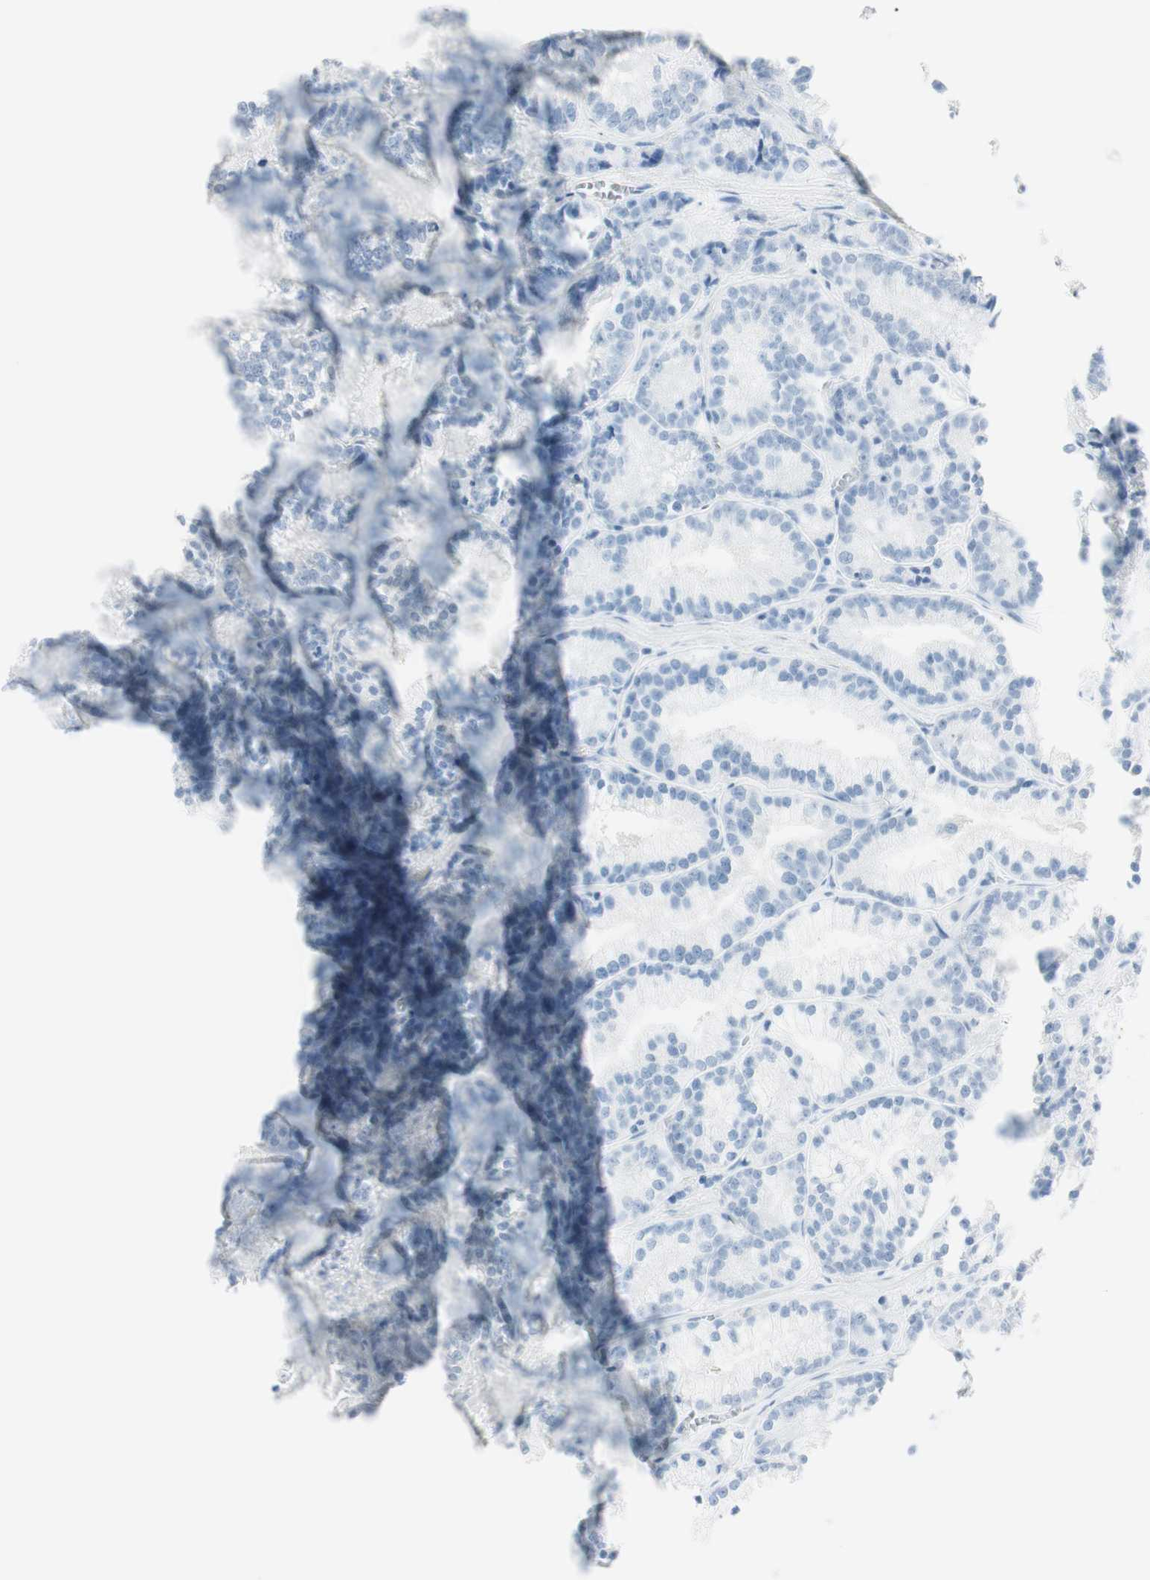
{"staining": {"intensity": "negative", "quantity": "none", "location": "none"}, "tissue": "prostate cancer", "cell_type": "Tumor cells", "image_type": "cancer", "snomed": [{"axis": "morphology", "description": "Adenocarcinoma, Low grade"}, {"axis": "topography", "description": "Prostate"}], "caption": "Protein analysis of adenocarcinoma (low-grade) (prostate) reveals no significant positivity in tumor cells.", "gene": "NAPSA", "patient": {"sex": "male", "age": 89}}